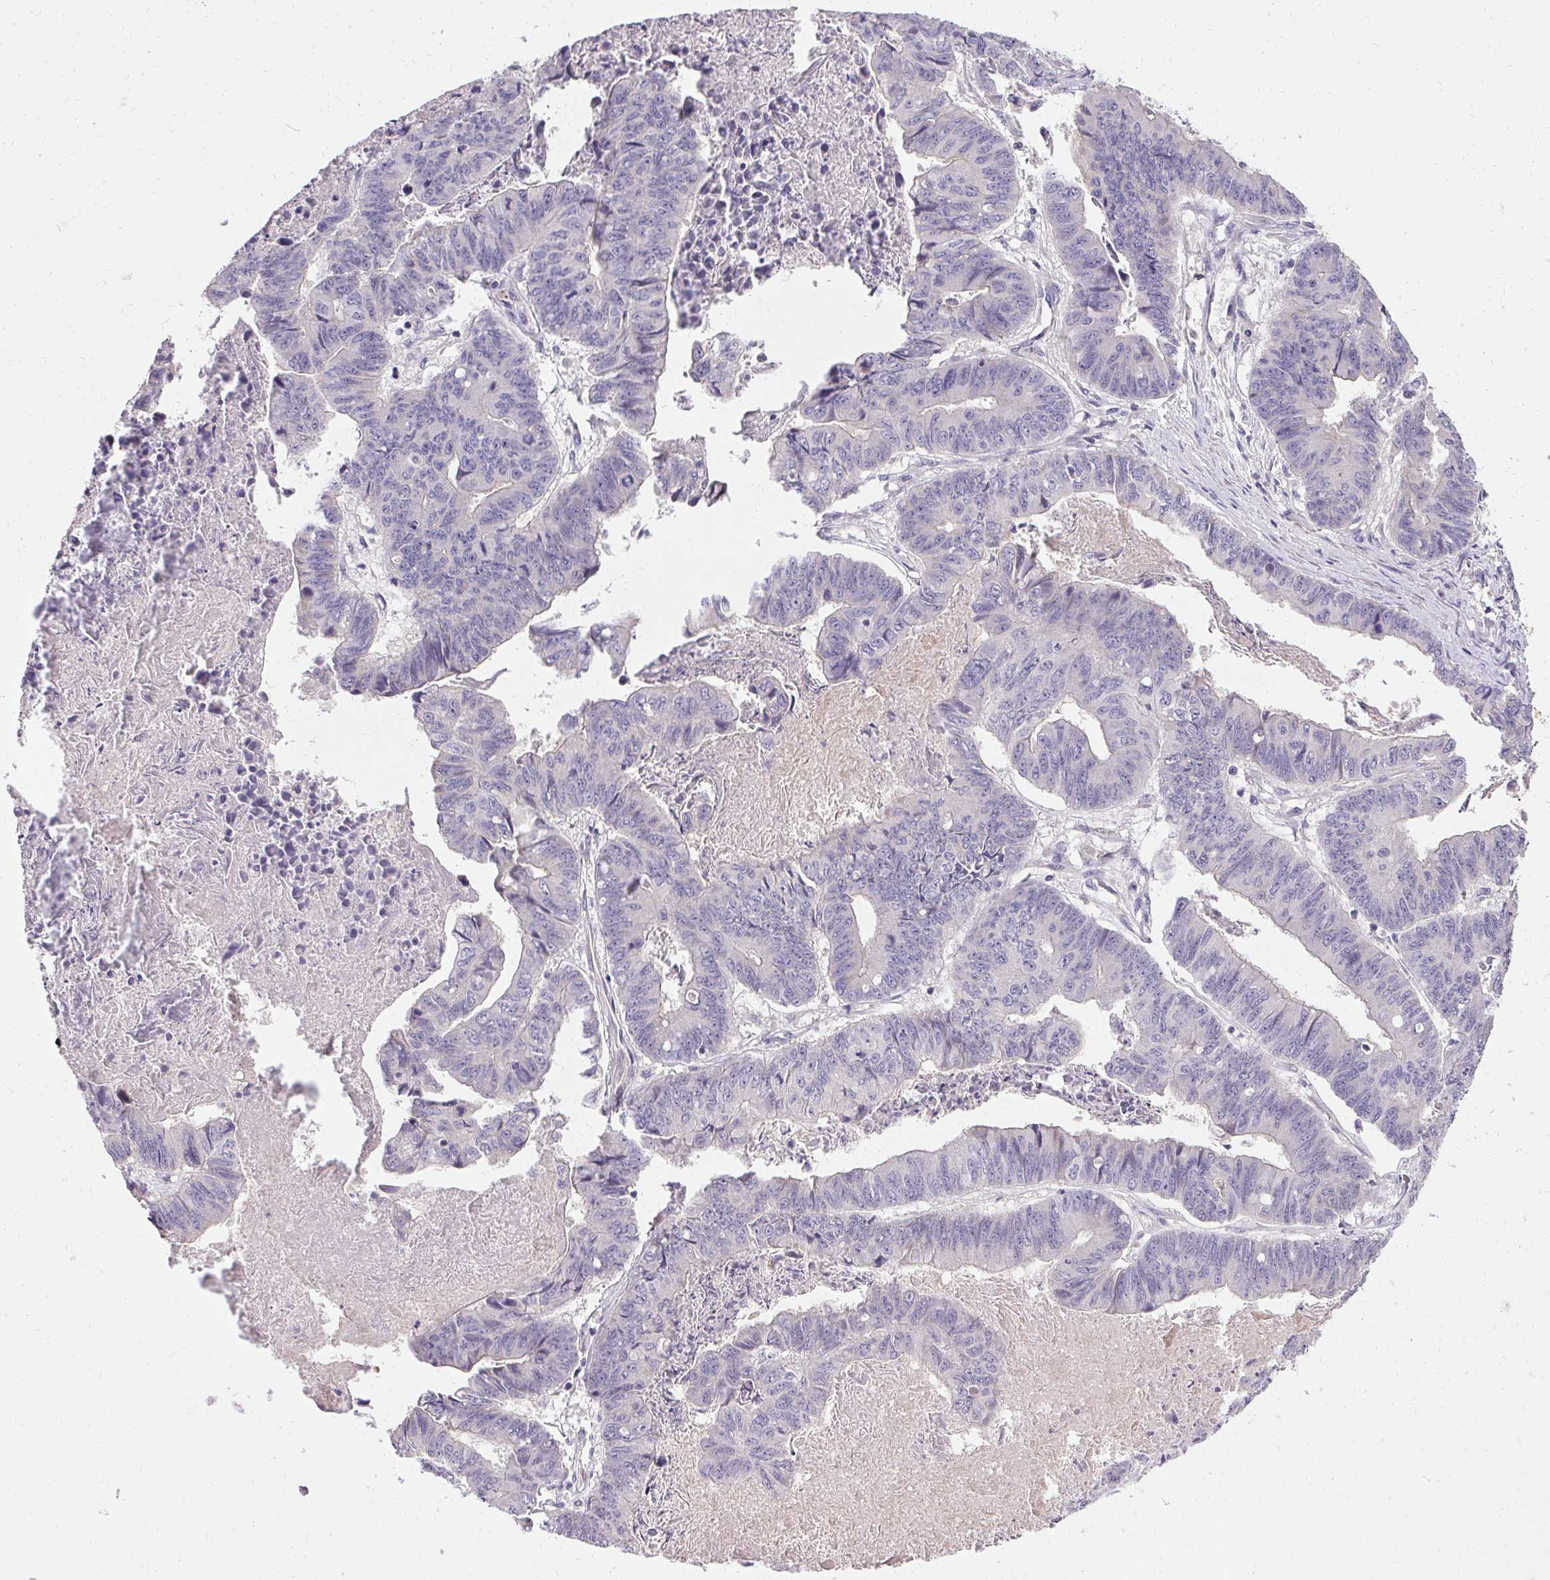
{"staining": {"intensity": "negative", "quantity": "none", "location": "none"}, "tissue": "stomach cancer", "cell_type": "Tumor cells", "image_type": "cancer", "snomed": [{"axis": "morphology", "description": "Adenocarcinoma, NOS"}, {"axis": "topography", "description": "Stomach, lower"}], "caption": "The image exhibits no staining of tumor cells in stomach cancer.", "gene": "TRIP13", "patient": {"sex": "male", "age": 77}}